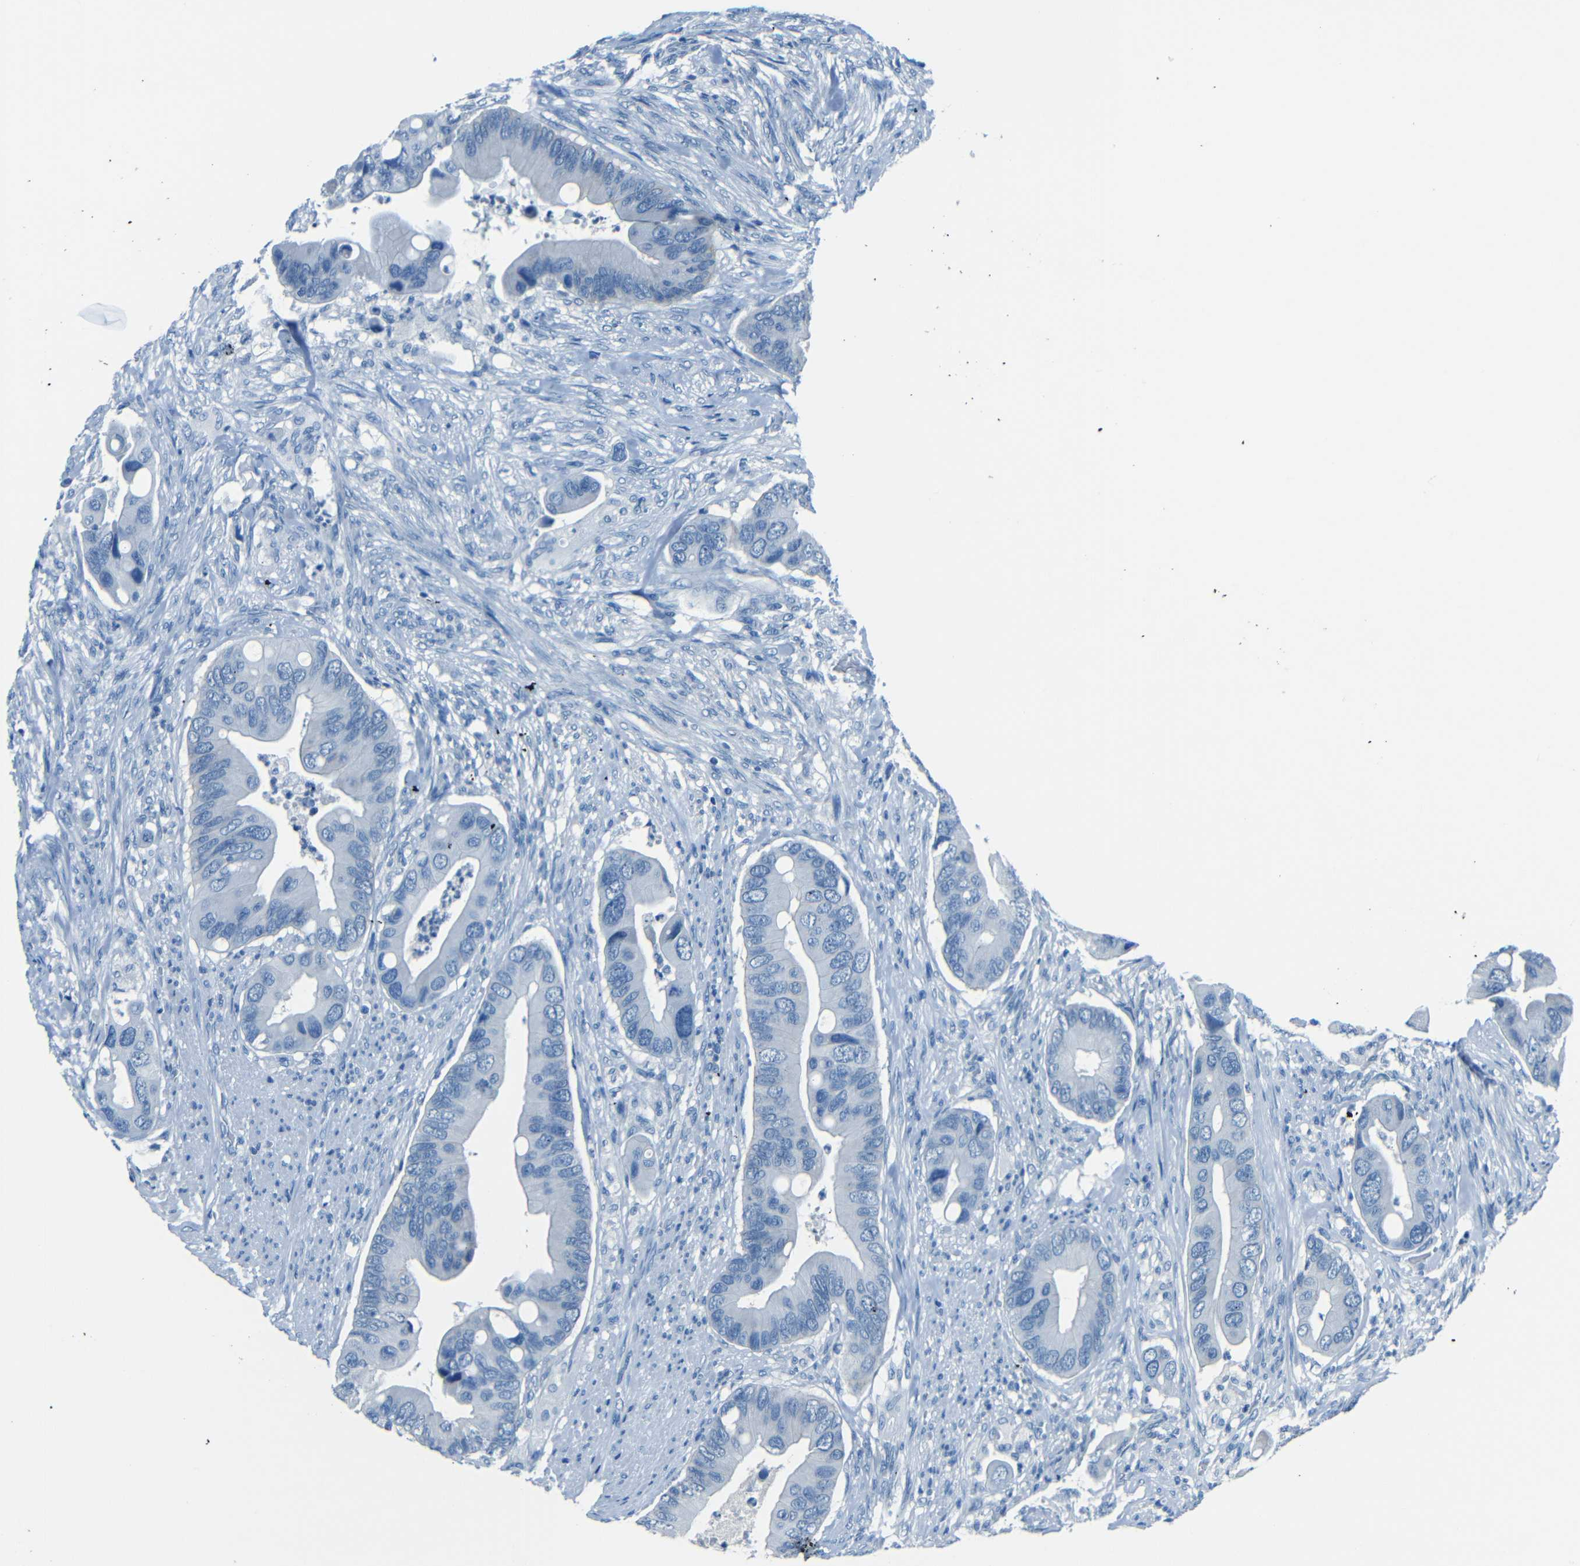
{"staining": {"intensity": "negative", "quantity": "none", "location": "none"}, "tissue": "colorectal cancer", "cell_type": "Tumor cells", "image_type": "cancer", "snomed": [{"axis": "morphology", "description": "Adenocarcinoma, NOS"}, {"axis": "topography", "description": "Rectum"}], "caption": "A photomicrograph of human colorectal cancer (adenocarcinoma) is negative for staining in tumor cells.", "gene": "FBN2", "patient": {"sex": "female", "age": 57}}